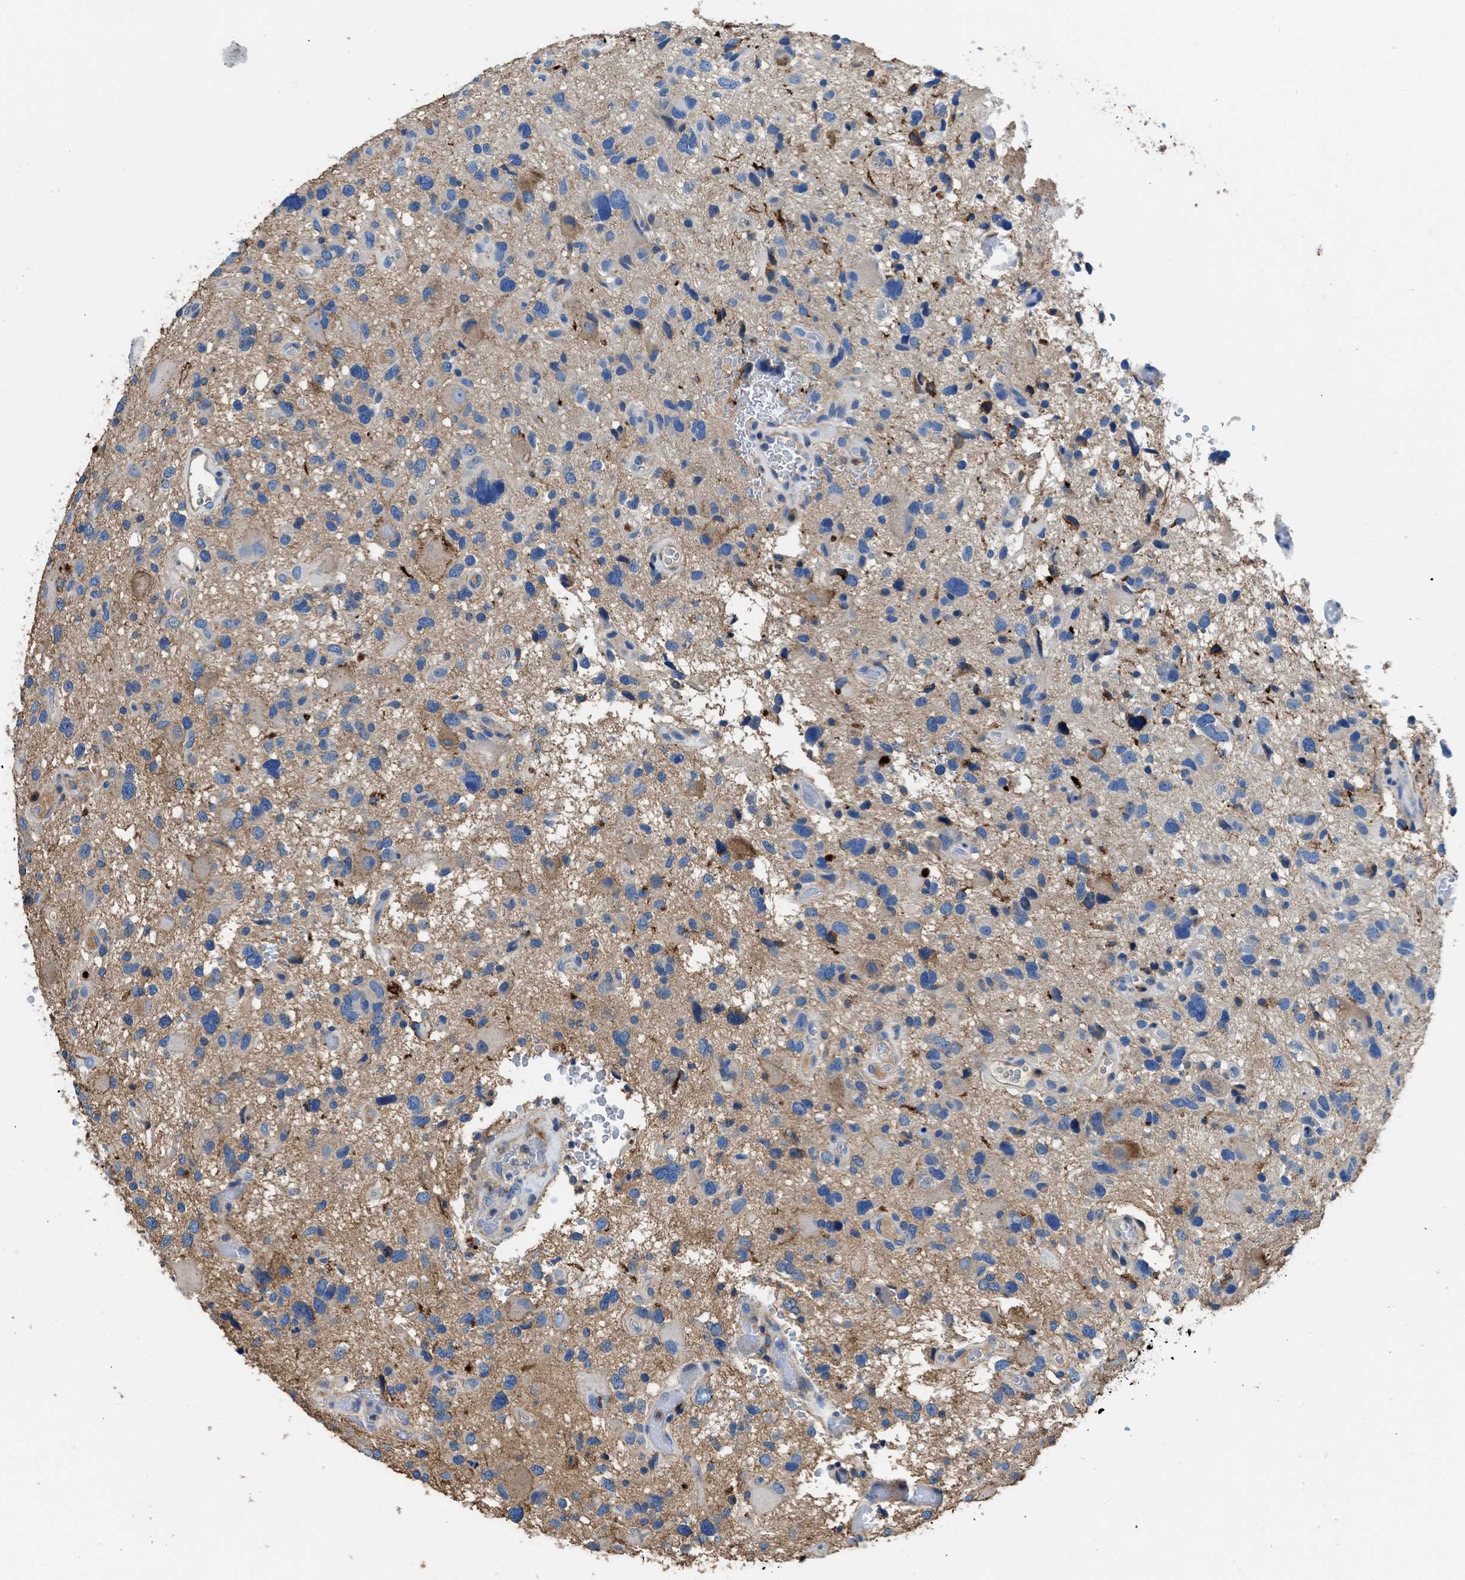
{"staining": {"intensity": "moderate", "quantity": "<25%", "location": "cytoplasmic/membranous"}, "tissue": "glioma", "cell_type": "Tumor cells", "image_type": "cancer", "snomed": [{"axis": "morphology", "description": "Glioma, malignant, High grade"}, {"axis": "topography", "description": "Brain"}], "caption": "Immunohistochemical staining of glioma demonstrates moderate cytoplasmic/membranous protein positivity in approximately <25% of tumor cells. (DAB = brown stain, brightfield microscopy at high magnification).", "gene": "KCNQ4", "patient": {"sex": "male", "age": 33}}